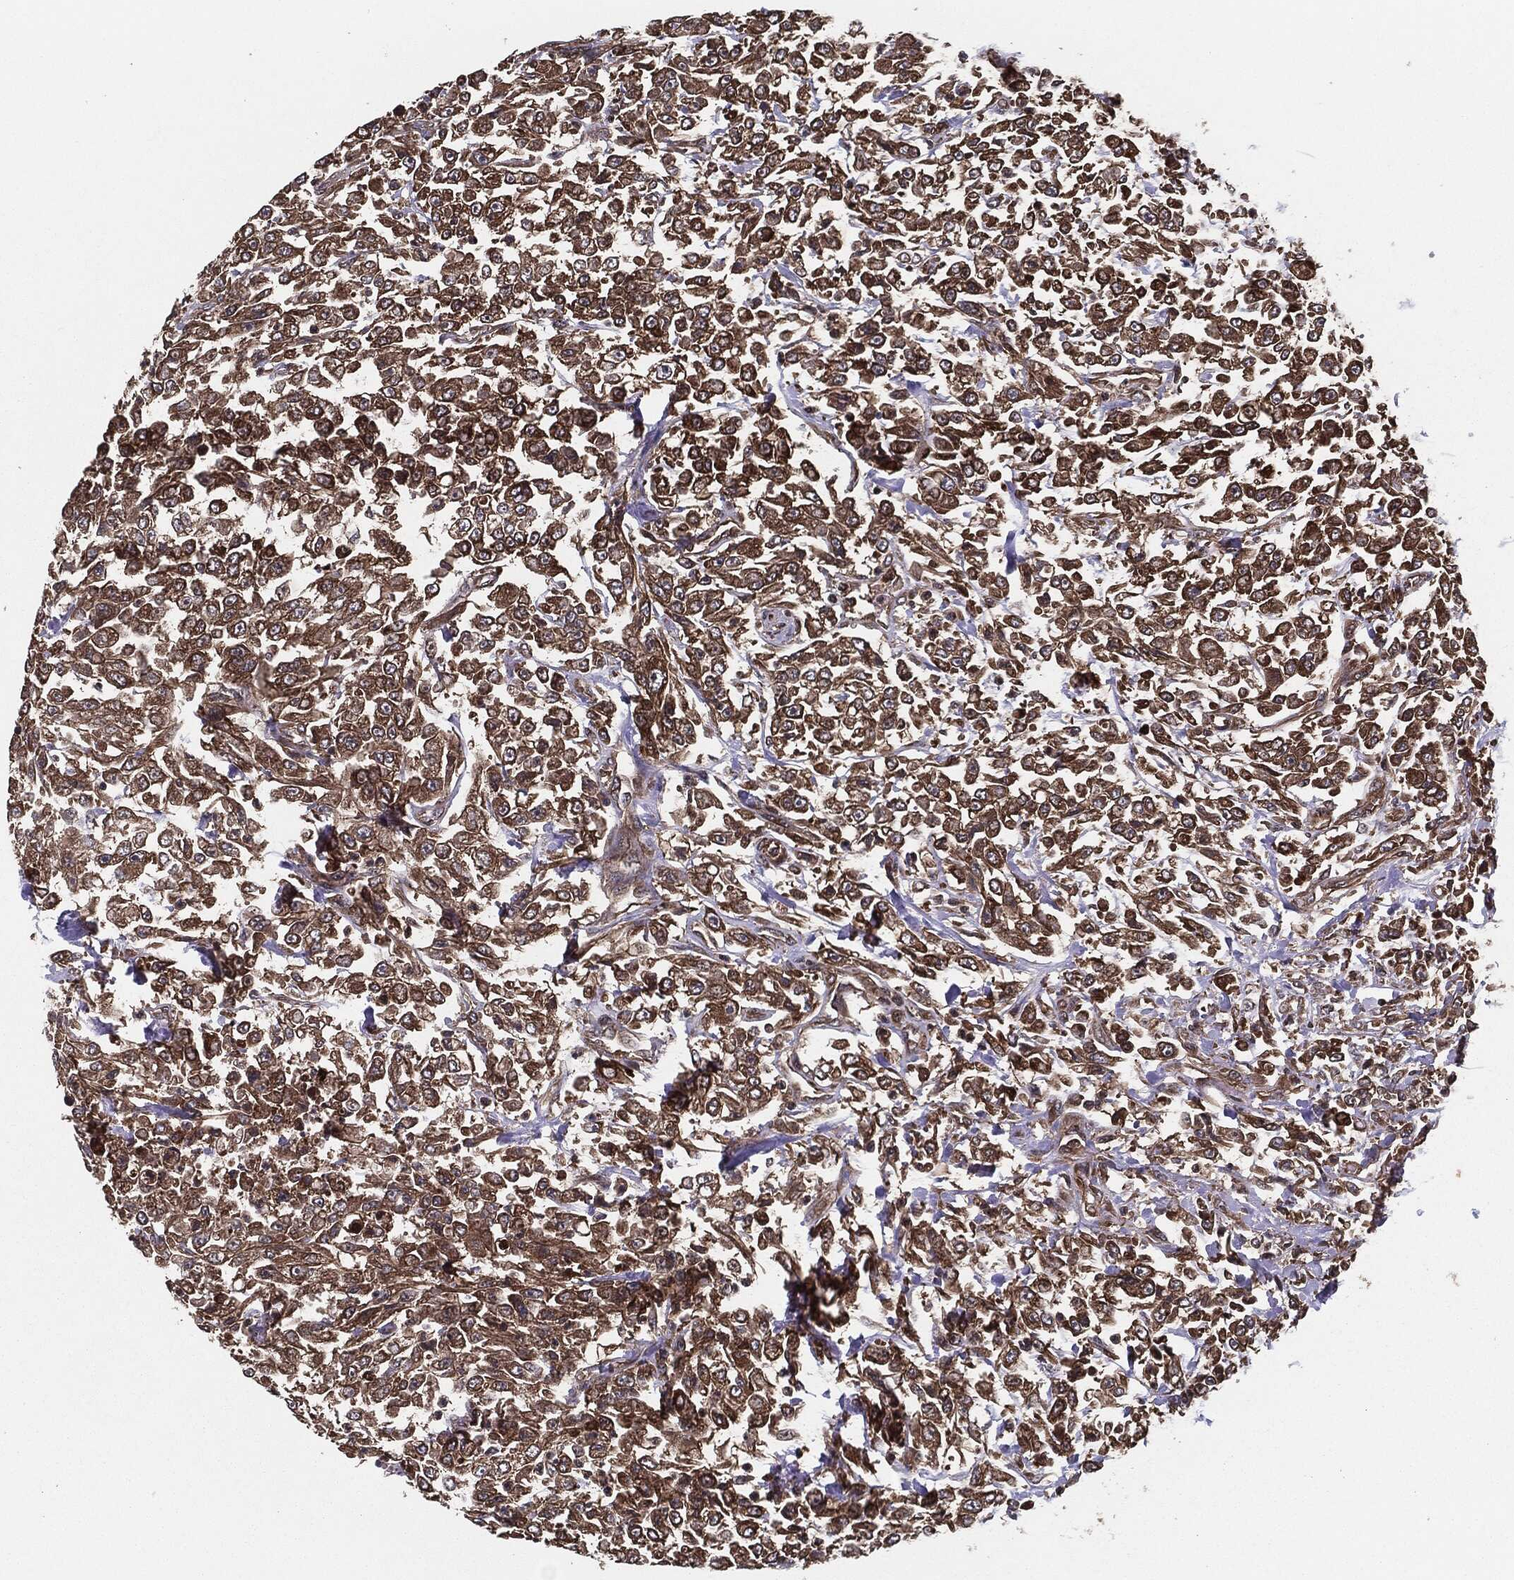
{"staining": {"intensity": "strong", "quantity": ">75%", "location": "cytoplasmic/membranous"}, "tissue": "urothelial cancer", "cell_type": "Tumor cells", "image_type": "cancer", "snomed": [{"axis": "morphology", "description": "Urothelial carcinoma, High grade"}, {"axis": "topography", "description": "Urinary bladder"}], "caption": "Urothelial cancer stained for a protein (brown) shows strong cytoplasmic/membranous positive staining in approximately >75% of tumor cells.", "gene": "RAP1GDS1", "patient": {"sex": "male", "age": 46}}